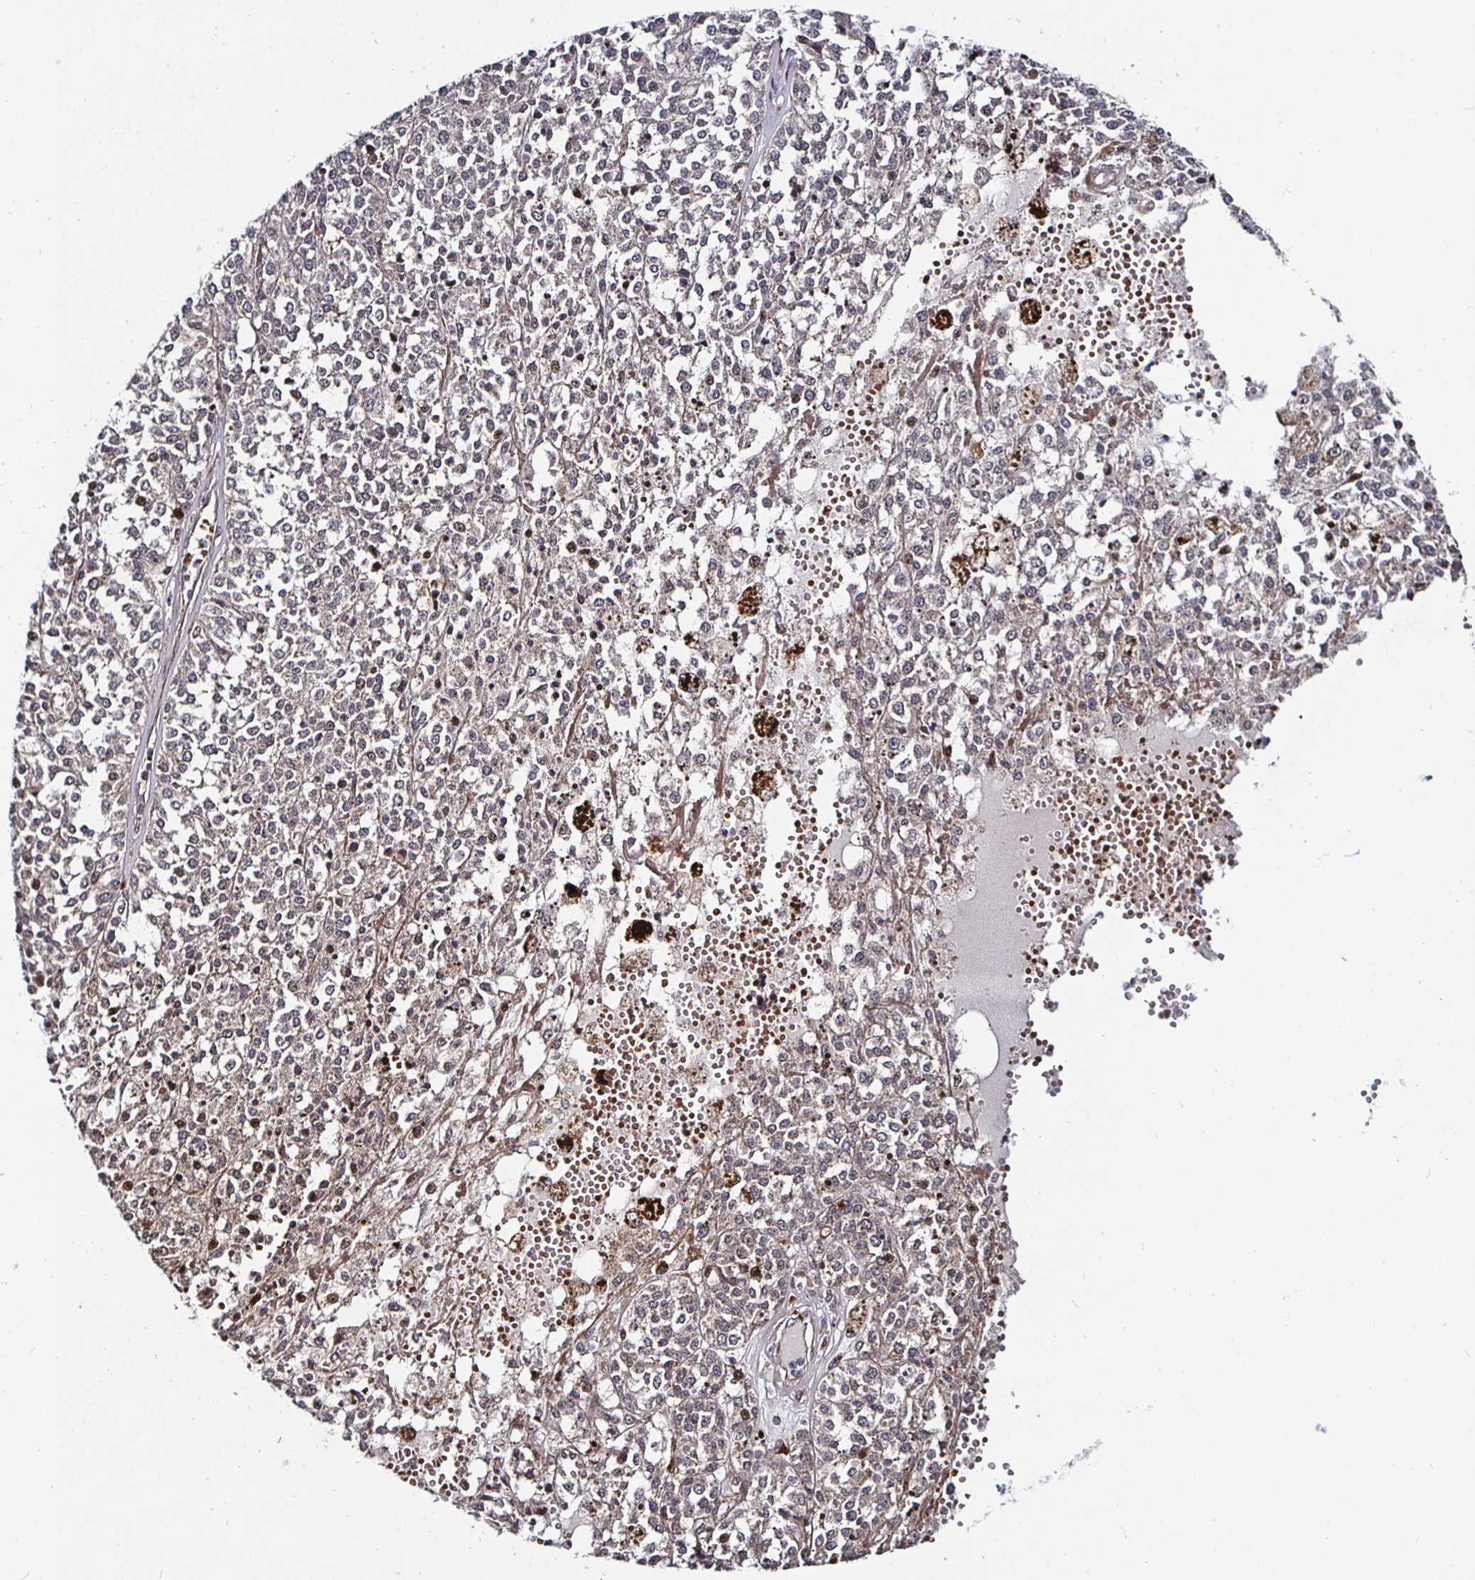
{"staining": {"intensity": "negative", "quantity": "none", "location": "none"}, "tissue": "melanoma", "cell_type": "Tumor cells", "image_type": "cancer", "snomed": [{"axis": "morphology", "description": "Malignant melanoma, Metastatic site"}, {"axis": "topography", "description": "Lymph node"}], "caption": "Immunohistochemistry micrograph of human melanoma stained for a protein (brown), which demonstrates no staining in tumor cells. Brightfield microscopy of IHC stained with DAB (3,3'-diaminobenzidine) (brown) and hematoxylin (blue), captured at high magnification.", "gene": "TBKBP1", "patient": {"sex": "female", "age": 64}}